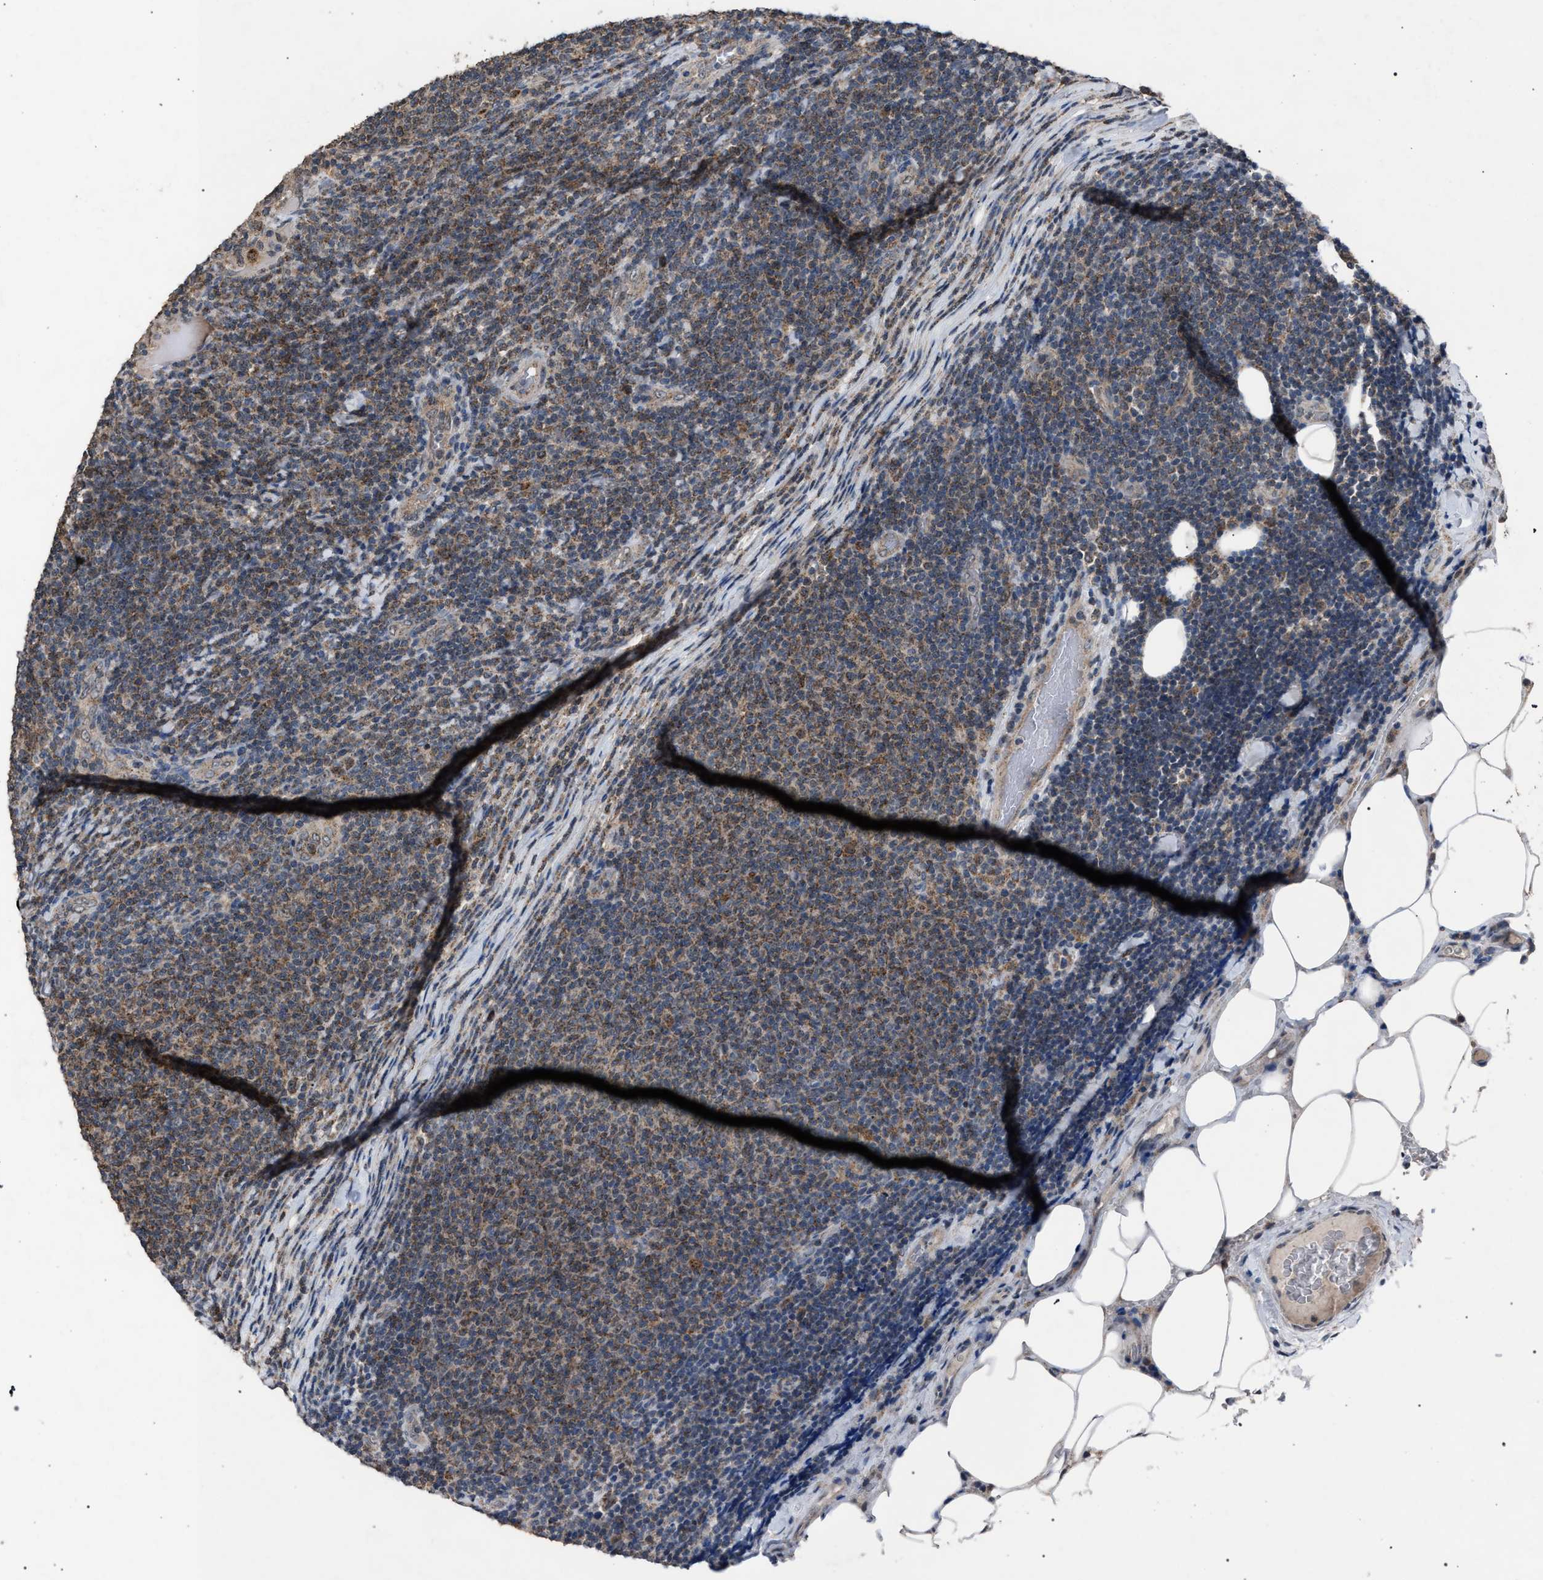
{"staining": {"intensity": "moderate", "quantity": "25%-75%", "location": "cytoplasmic/membranous"}, "tissue": "lymphoma", "cell_type": "Tumor cells", "image_type": "cancer", "snomed": [{"axis": "morphology", "description": "Malignant lymphoma, non-Hodgkin's type, Low grade"}, {"axis": "topography", "description": "Lymph node"}], "caption": "IHC staining of malignant lymphoma, non-Hodgkin's type (low-grade), which reveals medium levels of moderate cytoplasmic/membranous staining in approximately 25%-75% of tumor cells indicating moderate cytoplasmic/membranous protein positivity. The staining was performed using DAB (3,3'-diaminobenzidine) (brown) for protein detection and nuclei were counterstained in hematoxylin (blue).", "gene": "HSD17B4", "patient": {"sex": "male", "age": 66}}